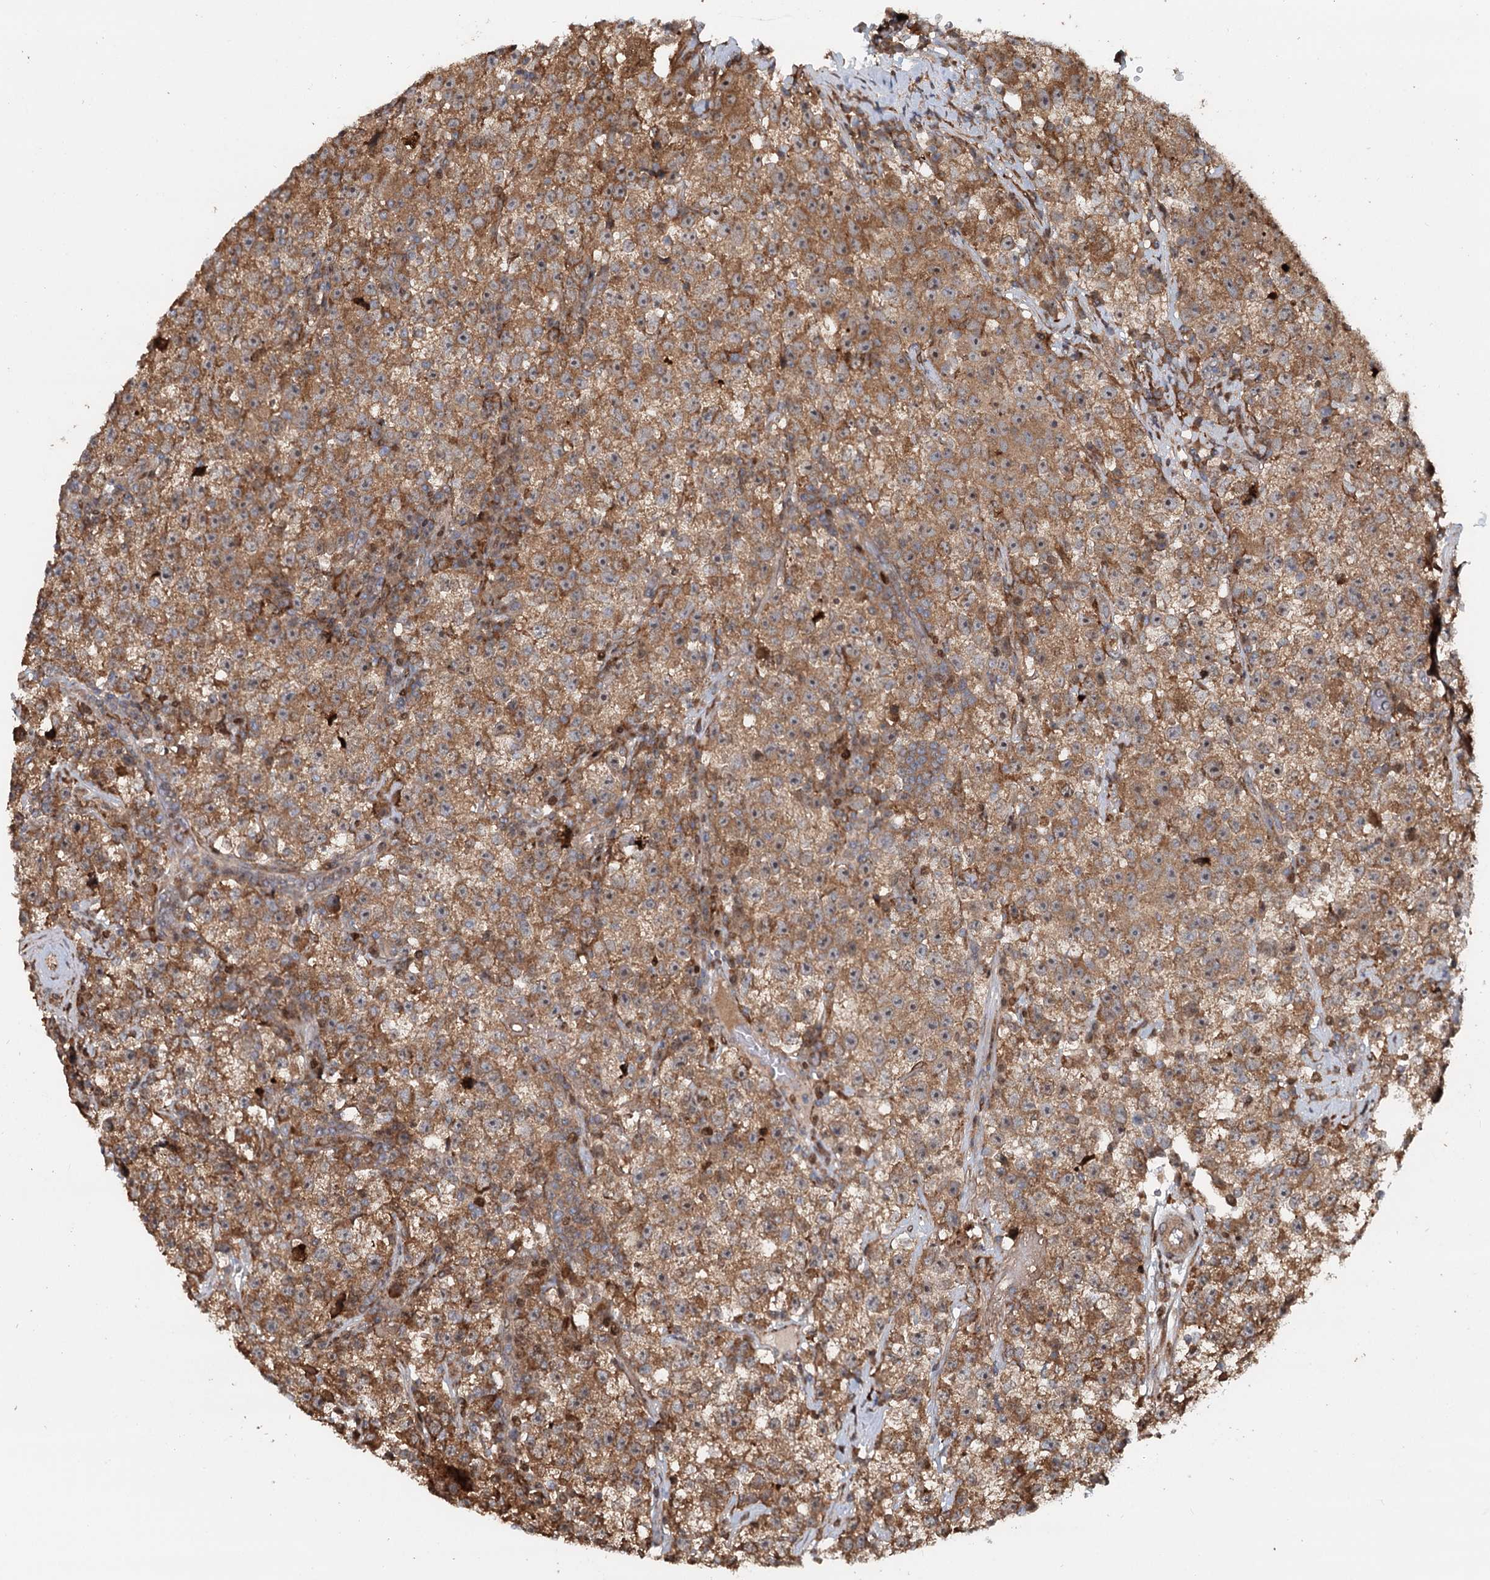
{"staining": {"intensity": "moderate", "quantity": ">75%", "location": "cytoplasmic/membranous"}, "tissue": "testis cancer", "cell_type": "Tumor cells", "image_type": "cancer", "snomed": [{"axis": "morphology", "description": "Seminoma, NOS"}, {"axis": "topography", "description": "Testis"}], "caption": "DAB immunohistochemical staining of human testis cancer (seminoma) reveals moderate cytoplasmic/membranous protein positivity in approximately >75% of tumor cells. The staining was performed using DAB (3,3'-diaminobenzidine), with brown indicating positive protein expression. Nuclei are stained blue with hematoxylin.", "gene": "RNF111", "patient": {"sex": "male", "age": 22}}